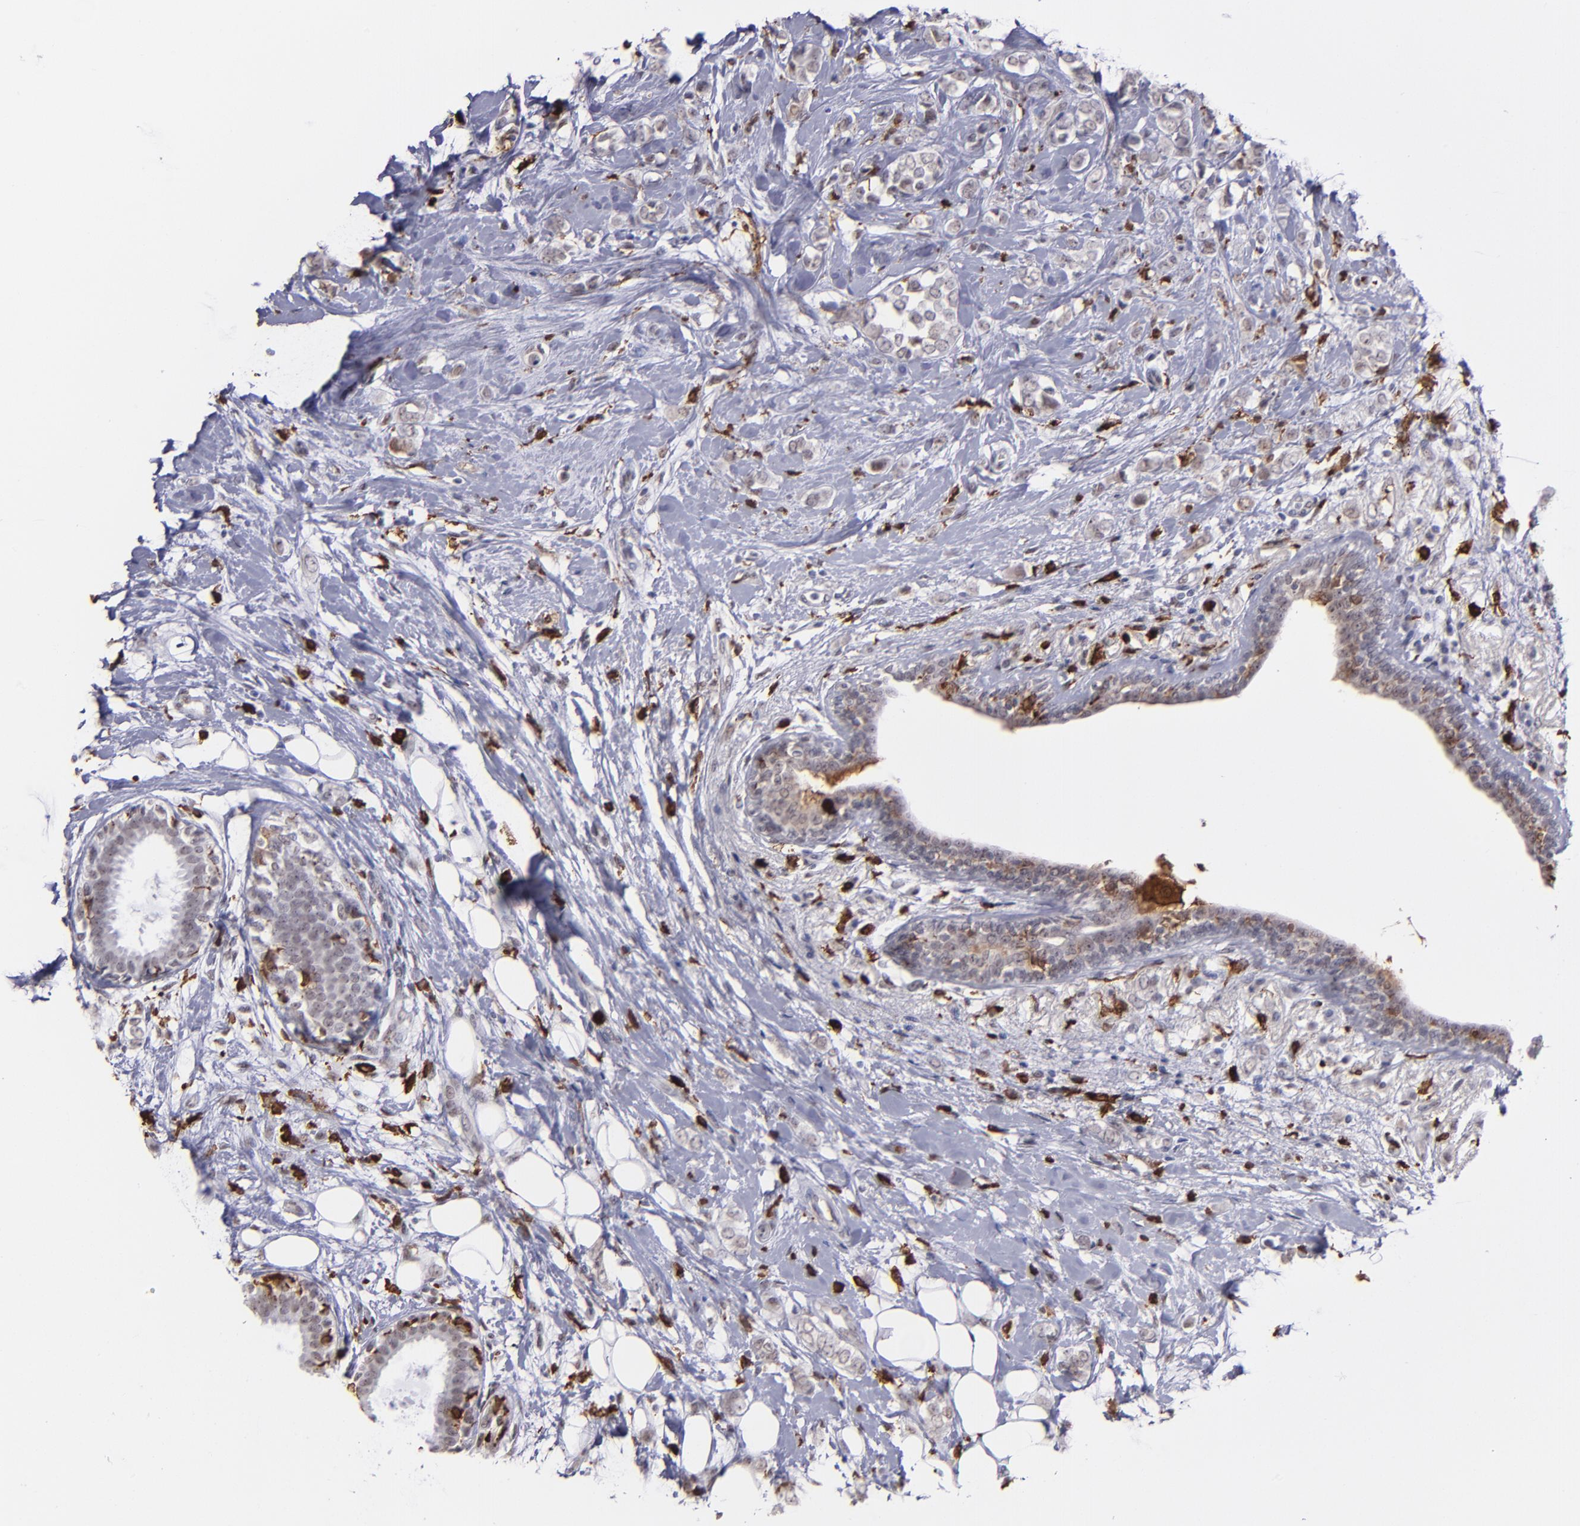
{"staining": {"intensity": "negative", "quantity": "none", "location": "none"}, "tissue": "breast cancer", "cell_type": "Tumor cells", "image_type": "cancer", "snomed": [{"axis": "morphology", "description": "Normal tissue, NOS"}, {"axis": "morphology", "description": "Lobular carcinoma"}, {"axis": "topography", "description": "Breast"}], "caption": "Human breast lobular carcinoma stained for a protein using immunohistochemistry reveals no staining in tumor cells.", "gene": "NCF2", "patient": {"sex": "female", "age": 47}}